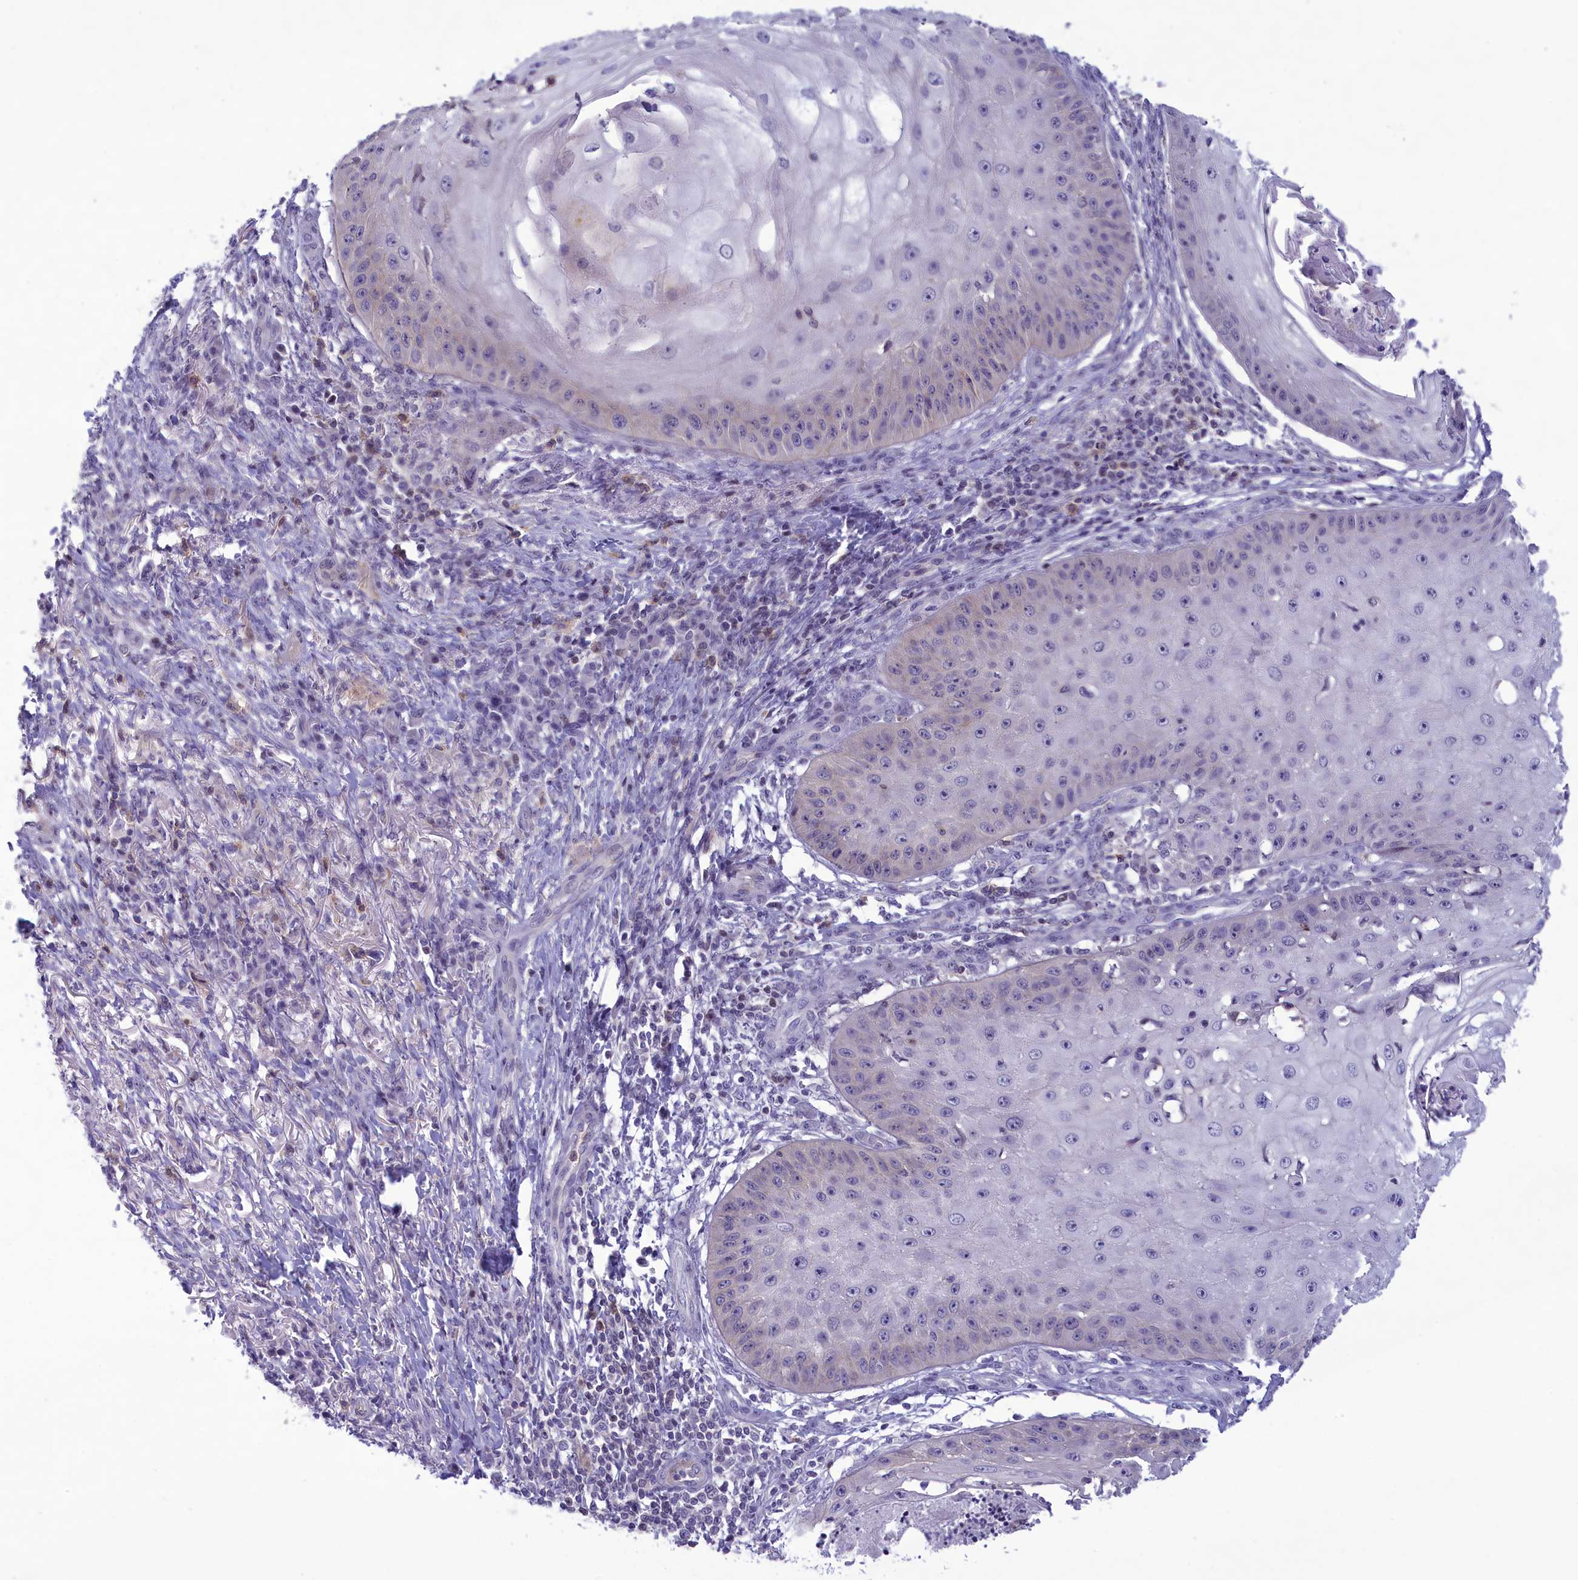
{"staining": {"intensity": "negative", "quantity": "none", "location": "none"}, "tissue": "skin cancer", "cell_type": "Tumor cells", "image_type": "cancer", "snomed": [{"axis": "morphology", "description": "Squamous cell carcinoma, NOS"}, {"axis": "topography", "description": "Skin"}], "caption": "A photomicrograph of human skin cancer (squamous cell carcinoma) is negative for staining in tumor cells.", "gene": "CORO2A", "patient": {"sex": "male", "age": 70}}